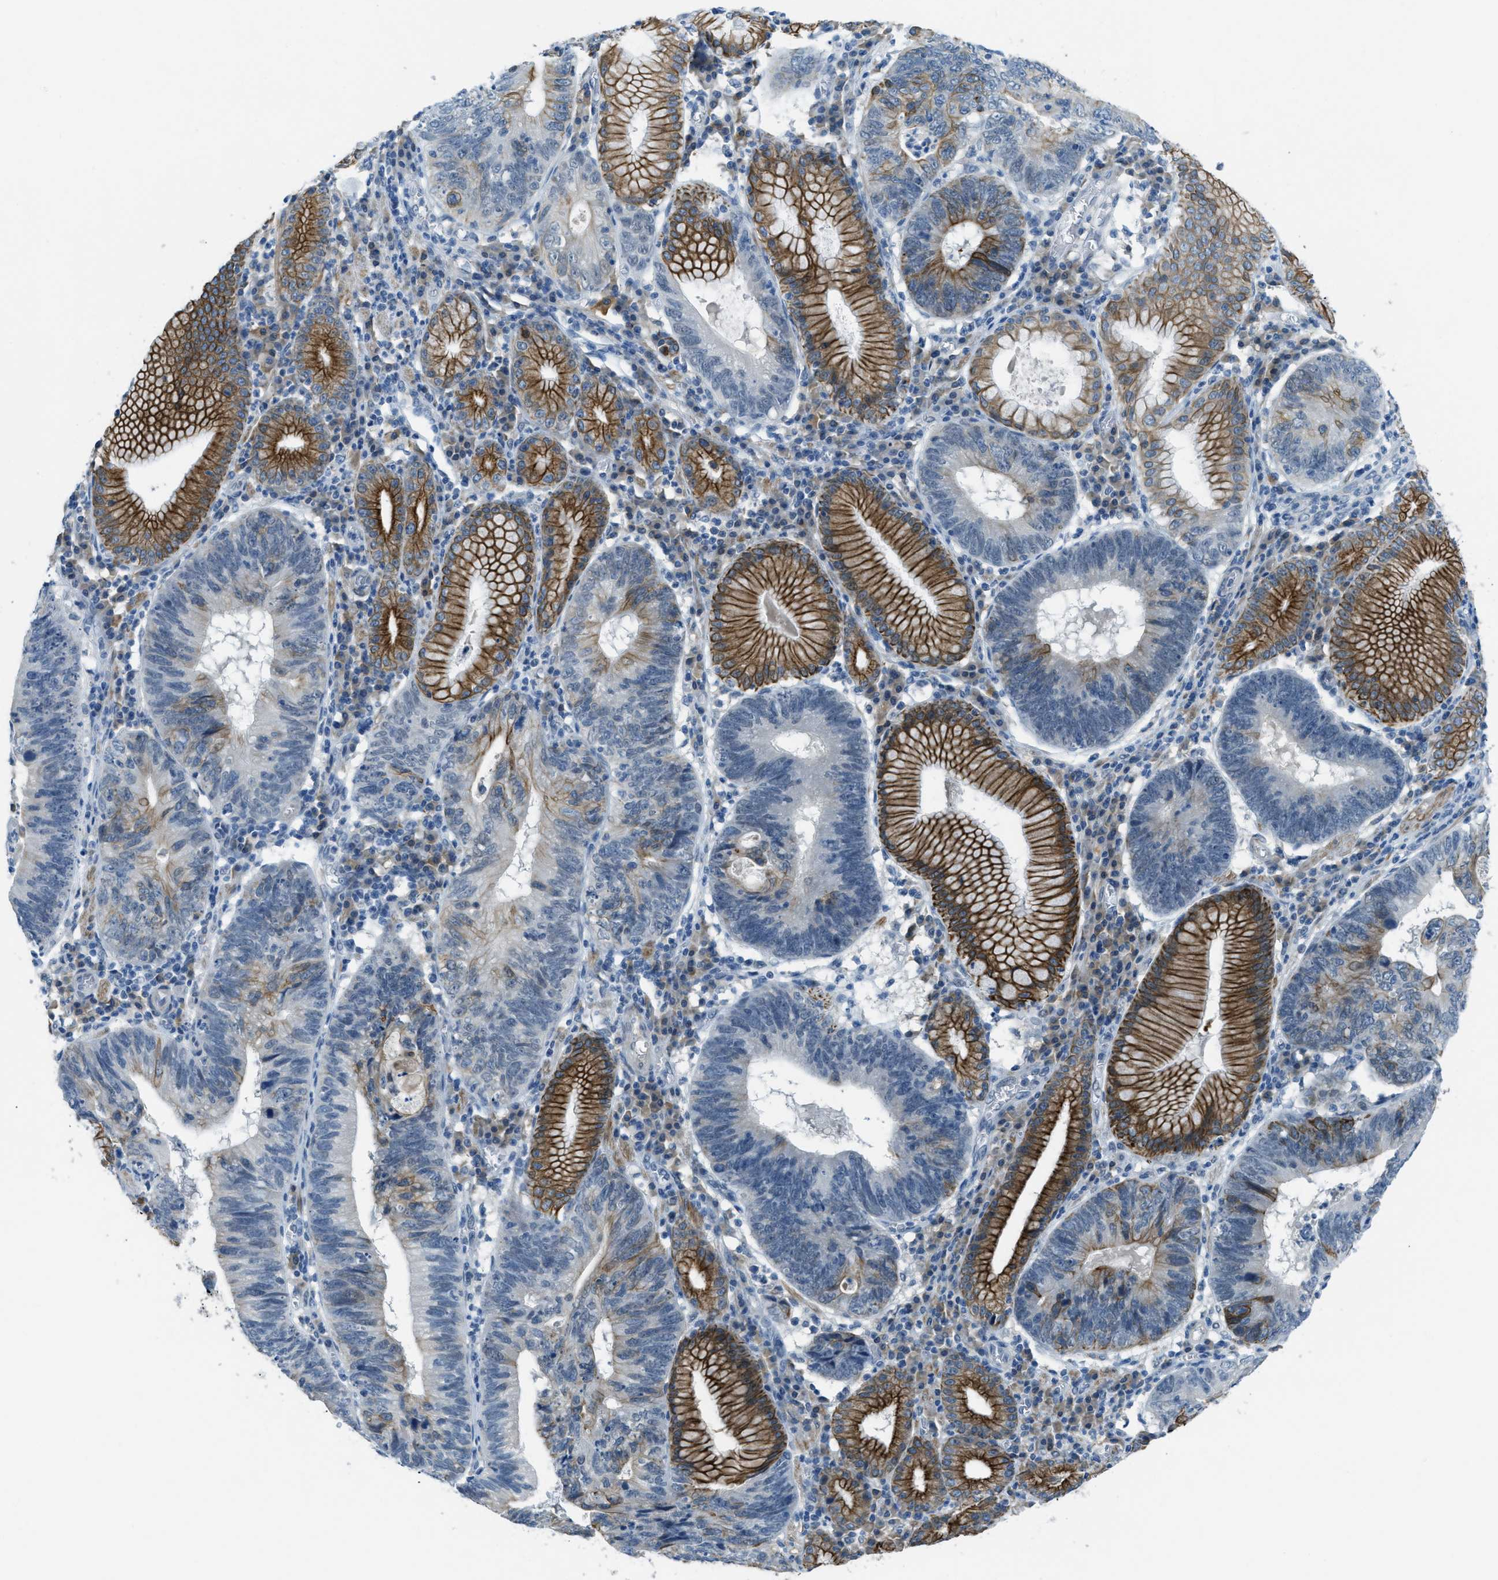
{"staining": {"intensity": "strong", "quantity": "25%-75%", "location": "cytoplasmic/membranous"}, "tissue": "stomach cancer", "cell_type": "Tumor cells", "image_type": "cancer", "snomed": [{"axis": "morphology", "description": "Adenocarcinoma, NOS"}, {"axis": "topography", "description": "Stomach"}], "caption": "Strong cytoplasmic/membranous staining for a protein is seen in about 25%-75% of tumor cells of stomach adenocarcinoma using IHC.", "gene": "KLHL8", "patient": {"sex": "male", "age": 59}}